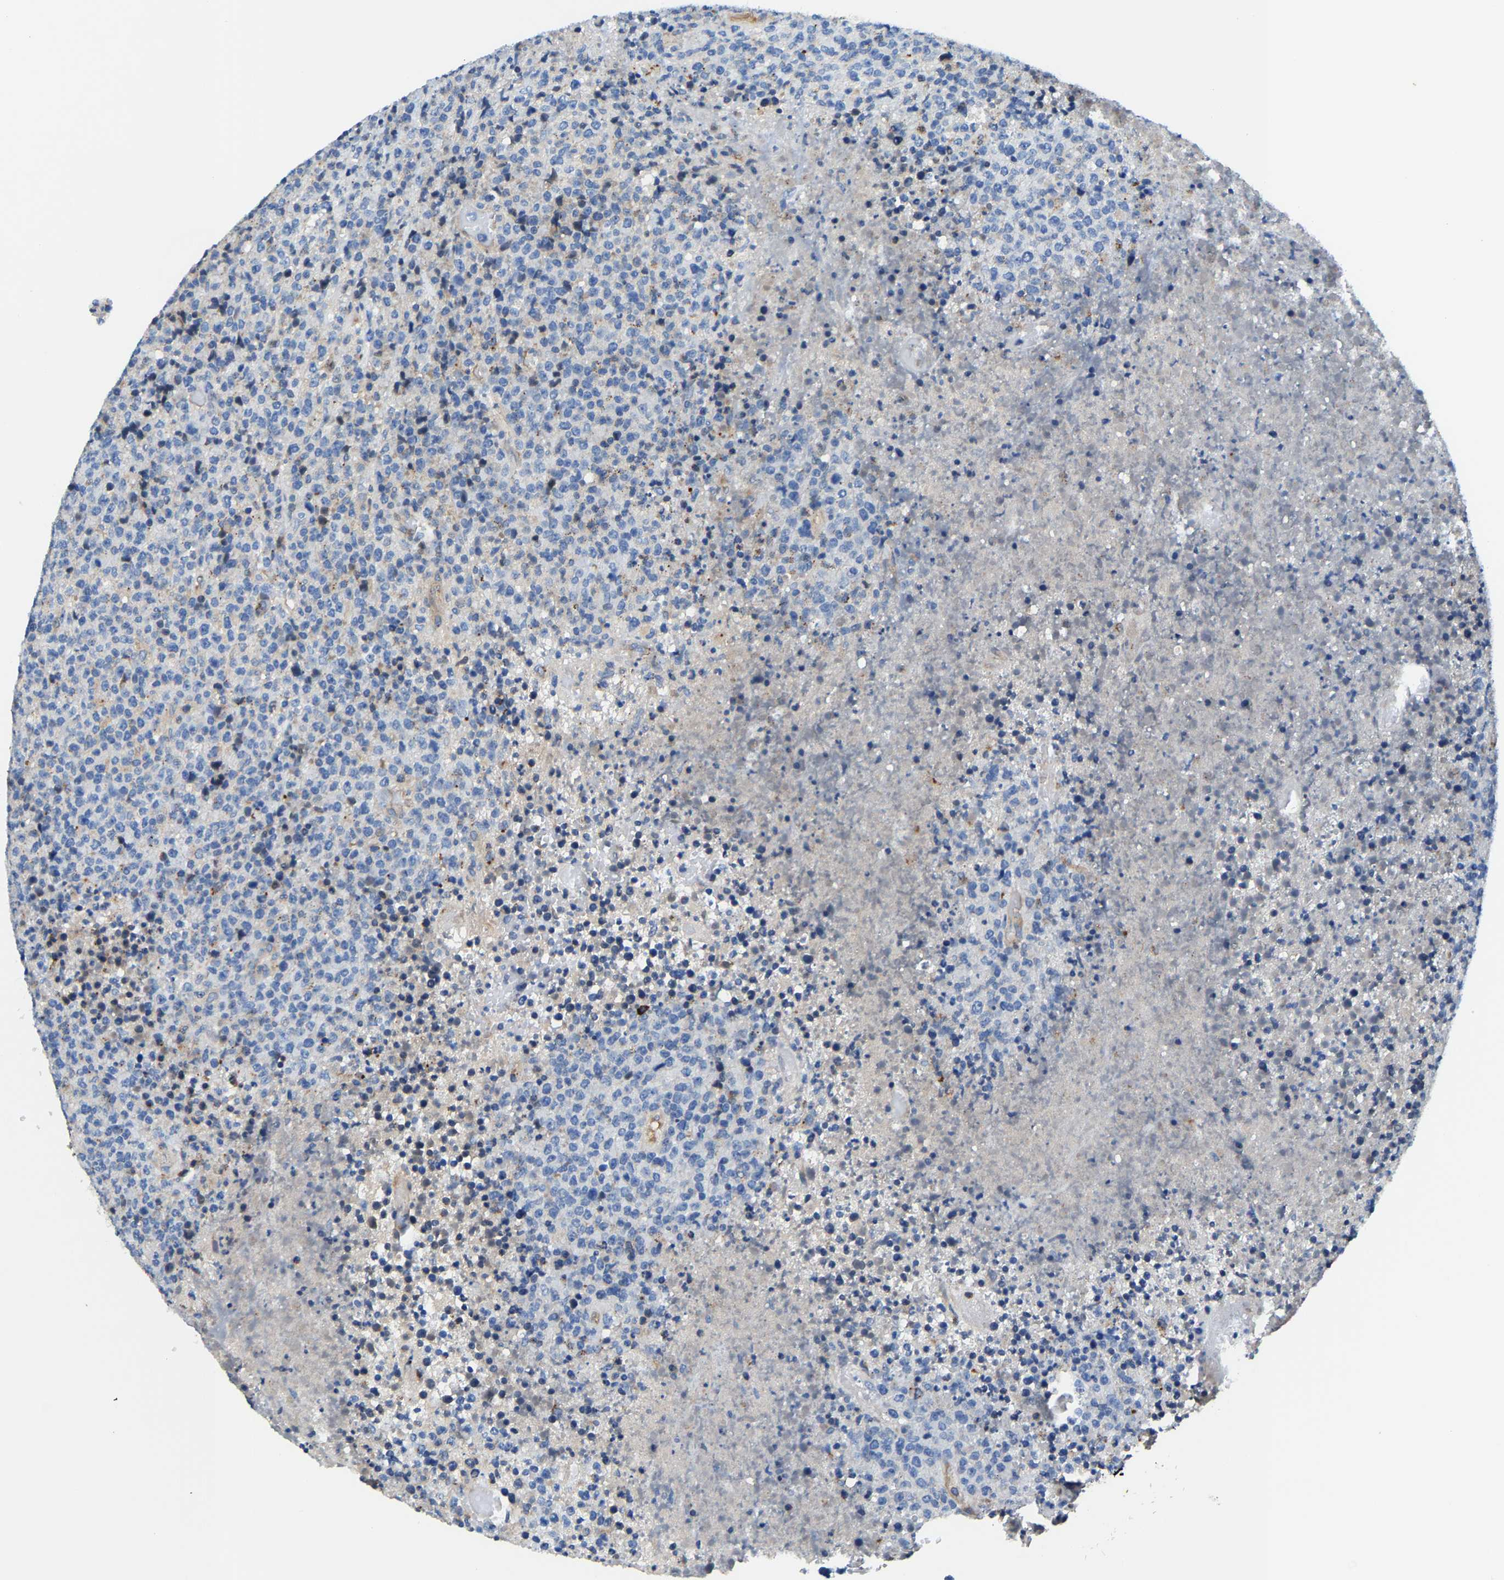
{"staining": {"intensity": "negative", "quantity": "none", "location": "none"}, "tissue": "lymphoma", "cell_type": "Tumor cells", "image_type": "cancer", "snomed": [{"axis": "morphology", "description": "Malignant lymphoma, non-Hodgkin's type, High grade"}, {"axis": "topography", "description": "Lymph node"}], "caption": "Micrograph shows no protein expression in tumor cells of lymphoma tissue.", "gene": "DPP7", "patient": {"sex": "male", "age": 13}}